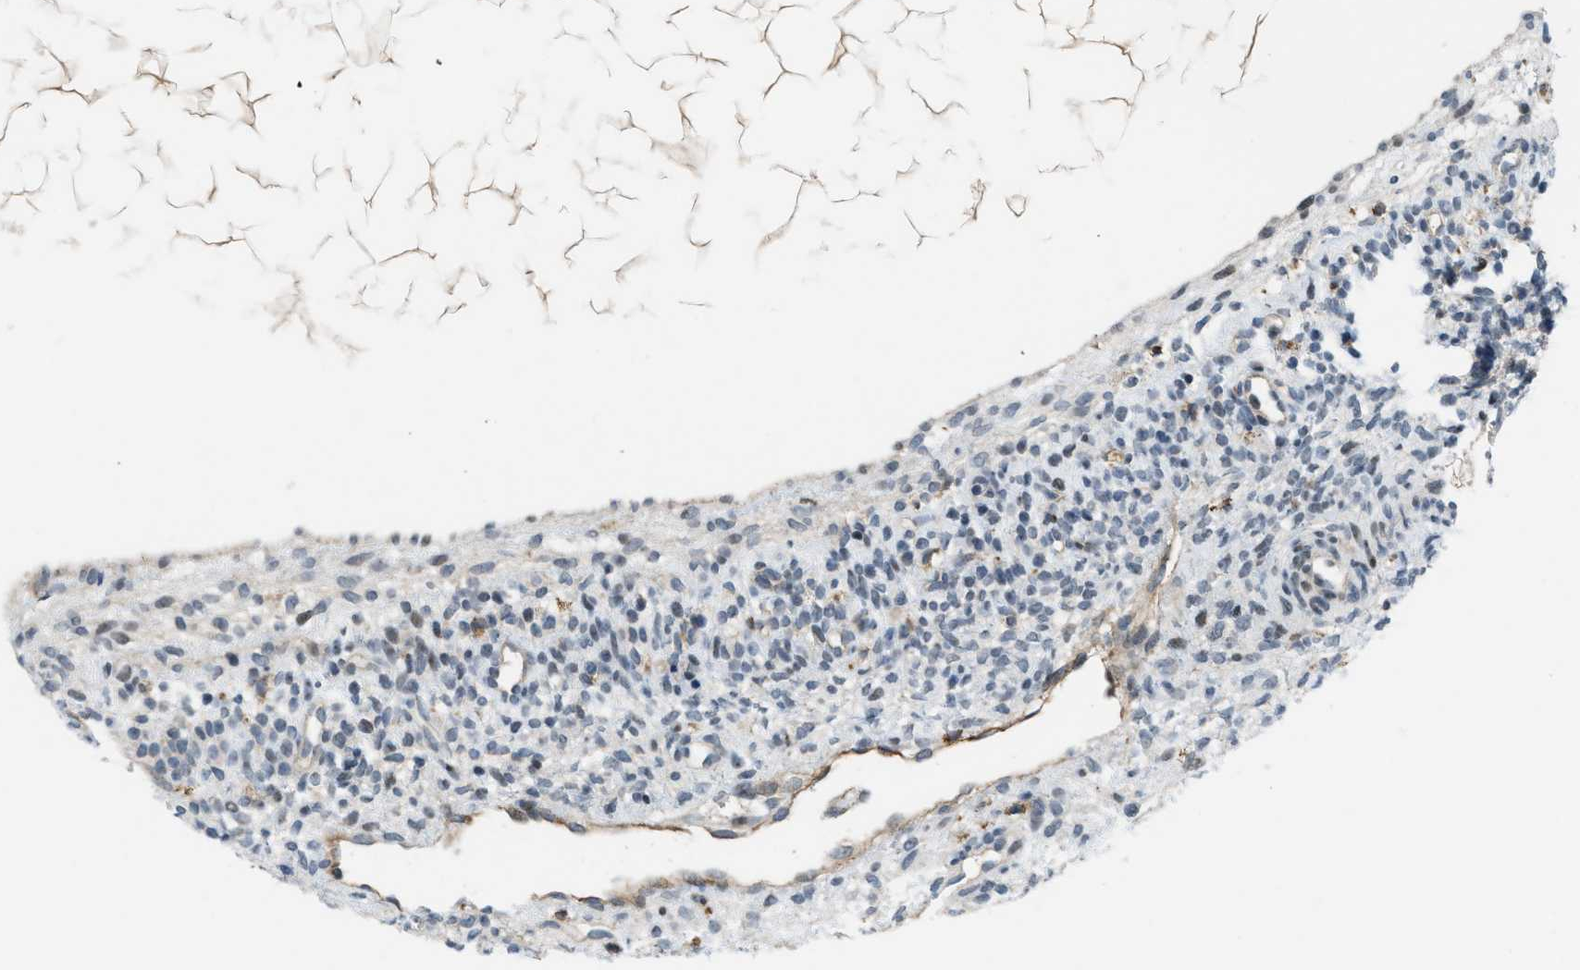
{"staining": {"intensity": "moderate", "quantity": "<25%", "location": "nuclear"}, "tissue": "ovary", "cell_type": "Ovarian stroma cells", "image_type": "normal", "snomed": [{"axis": "morphology", "description": "Normal tissue, NOS"}, {"axis": "morphology", "description": "Cyst, NOS"}, {"axis": "topography", "description": "Ovary"}], "caption": "An immunohistochemistry (IHC) histopathology image of unremarkable tissue is shown. Protein staining in brown shows moderate nuclear positivity in ovary within ovarian stroma cells. Using DAB (3,3'-diaminobenzidine) (brown) and hematoxylin (blue) stains, captured at high magnification using brightfield microscopy.", "gene": "ING1", "patient": {"sex": "female", "age": 18}}